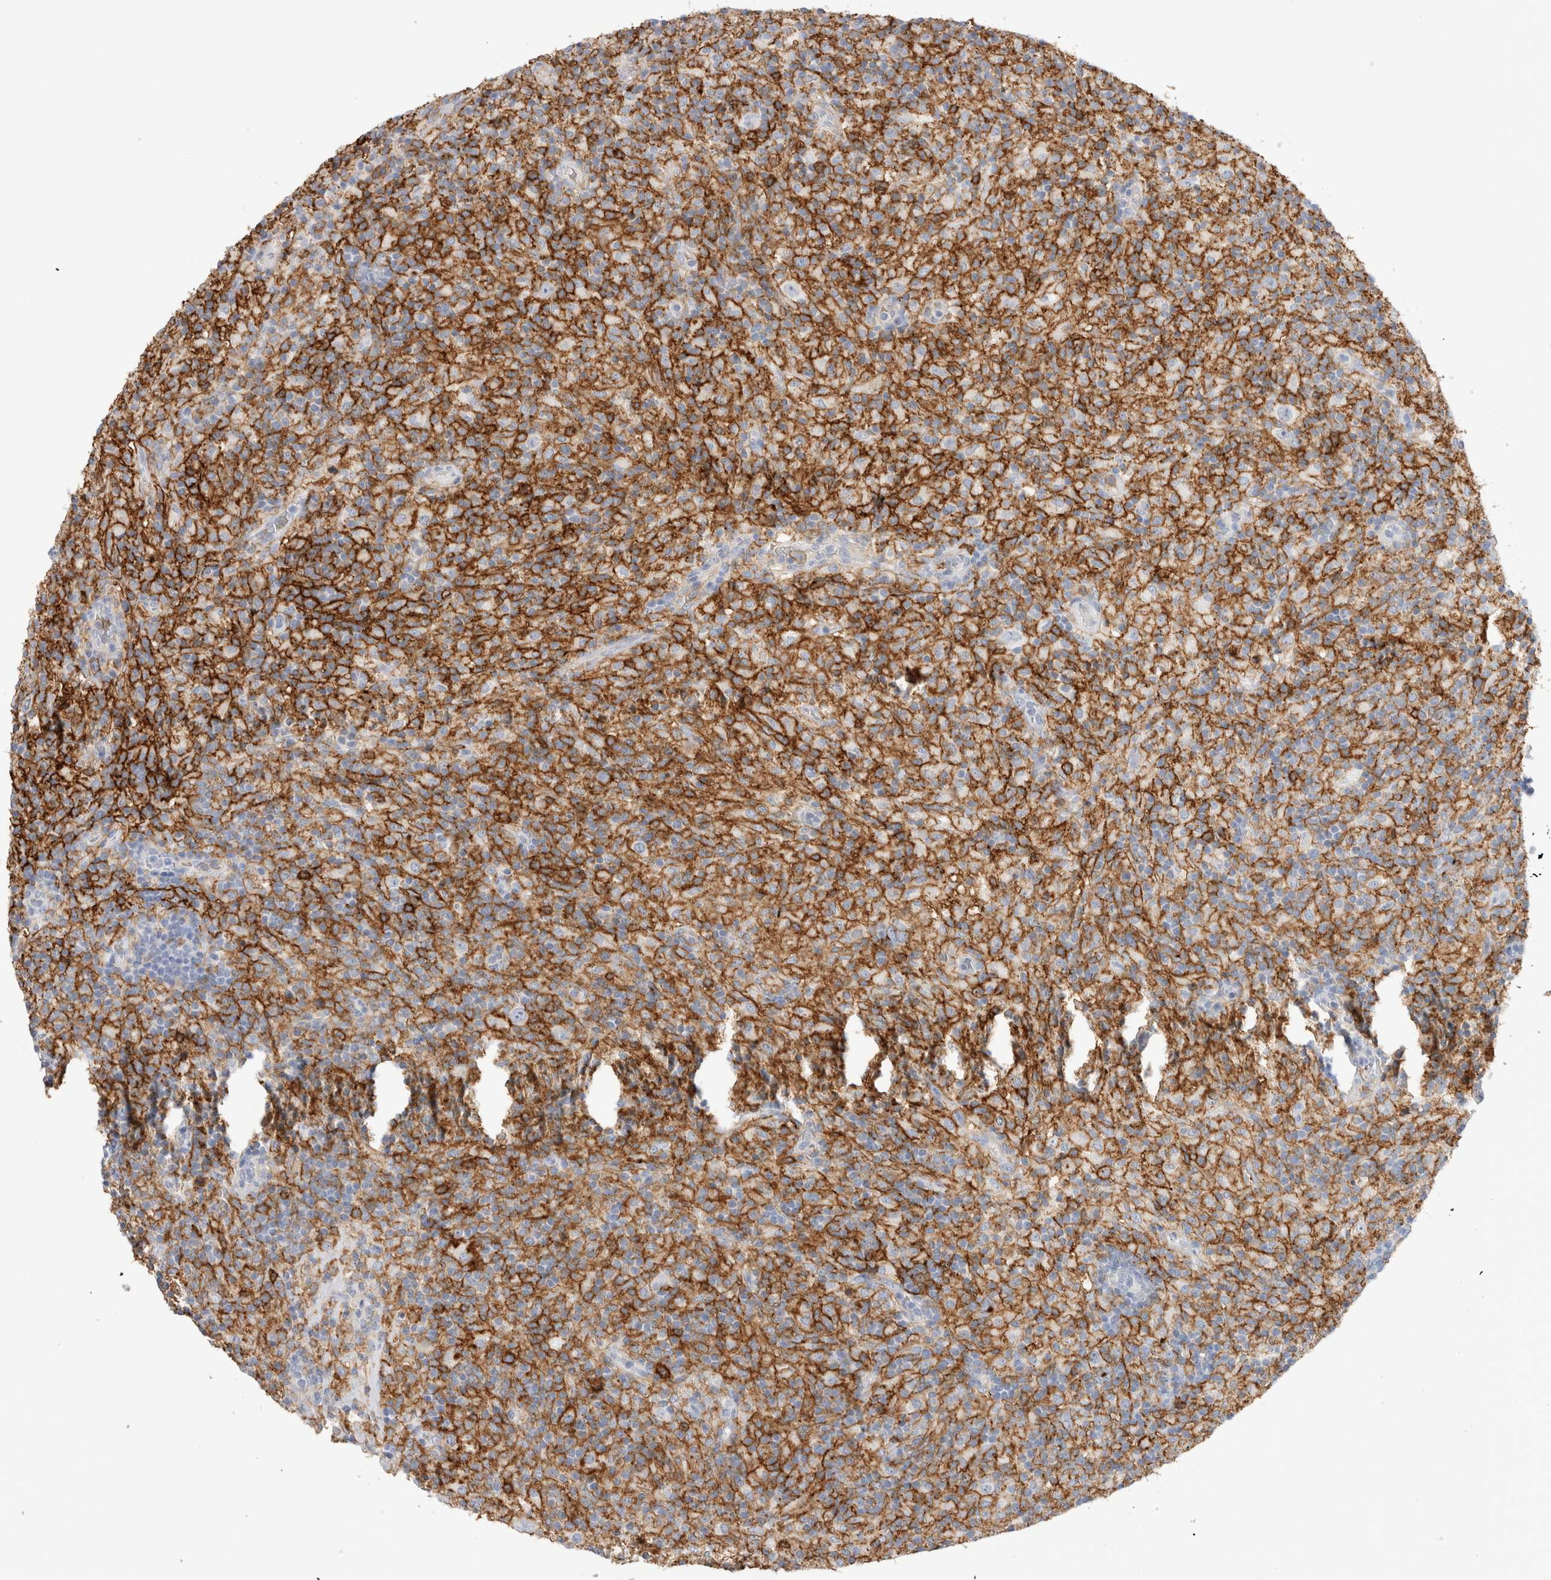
{"staining": {"intensity": "negative", "quantity": "none", "location": "none"}, "tissue": "lymphoma", "cell_type": "Tumor cells", "image_type": "cancer", "snomed": [{"axis": "morphology", "description": "Hodgkin's disease, NOS"}, {"axis": "topography", "description": "Lymph node"}], "caption": "Photomicrograph shows no significant protein staining in tumor cells of lymphoma. Brightfield microscopy of IHC stained with DAB (brown) and hematoxylin (blue), captured at high magnification.", "gene": "CD38", "patient": {"sex": "male", "age": 70}}